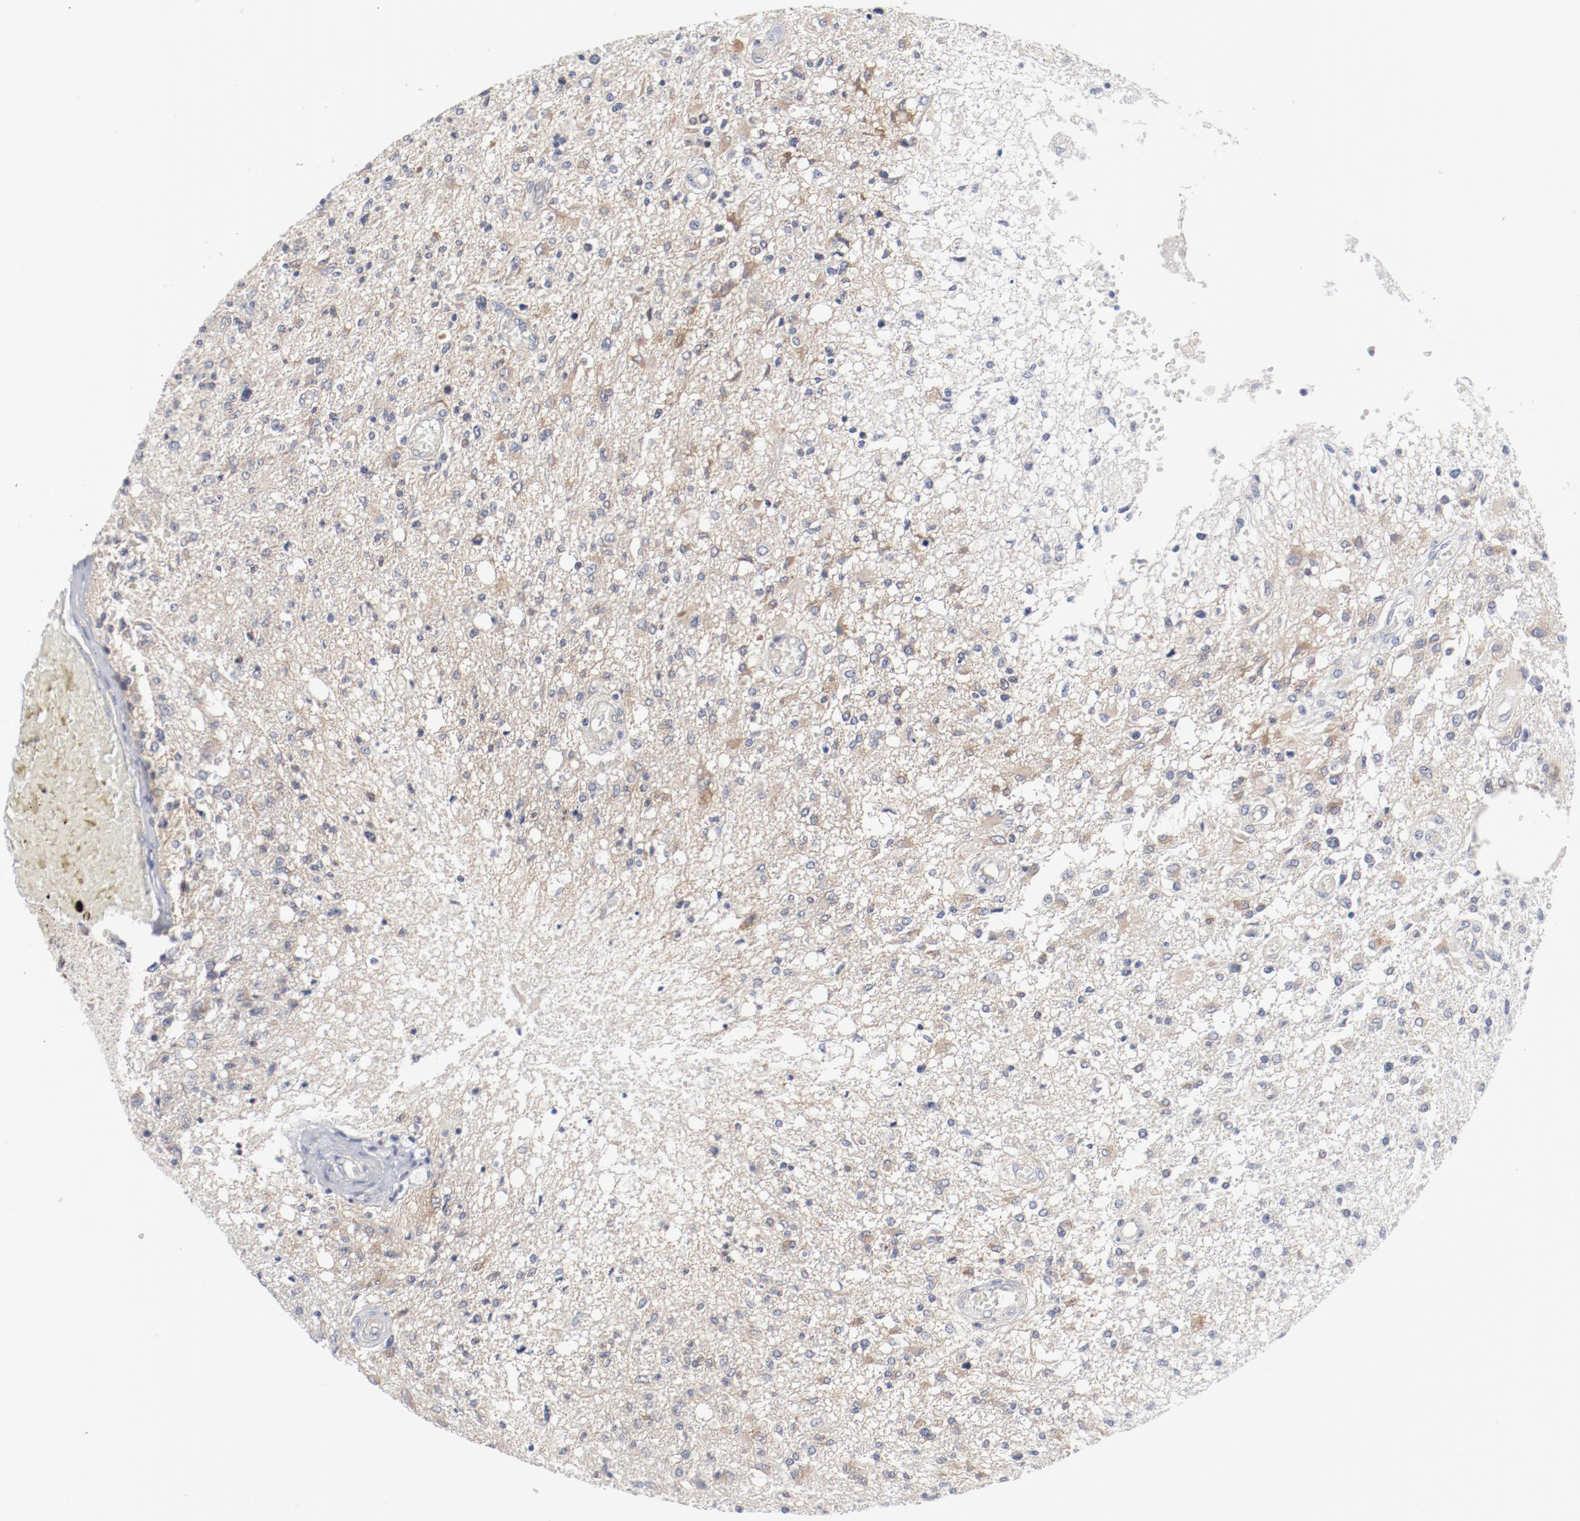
{"staining": {"intensity": "weak", "quantity": "25%-75%", "location": "cytoplasmic/membranous"}, "tissue": "glioma", "cell_type": "Tumor cells", "image_type": "cancer", "snomed": [{"axis": "morphology", "description": "Glioma, malignant, High grade"}, {"axis": "topography", "description": "Cerebral cortex"}], "caption": "This image shows glioma stained with IHC to label a protein in brown. The cytoplasmic/membranous of tumor cells show weak positivity for the protein. Nuclei are counter-stained blue.", "gene": "BAD", "patient": {"sex": "male", "age": 76}}